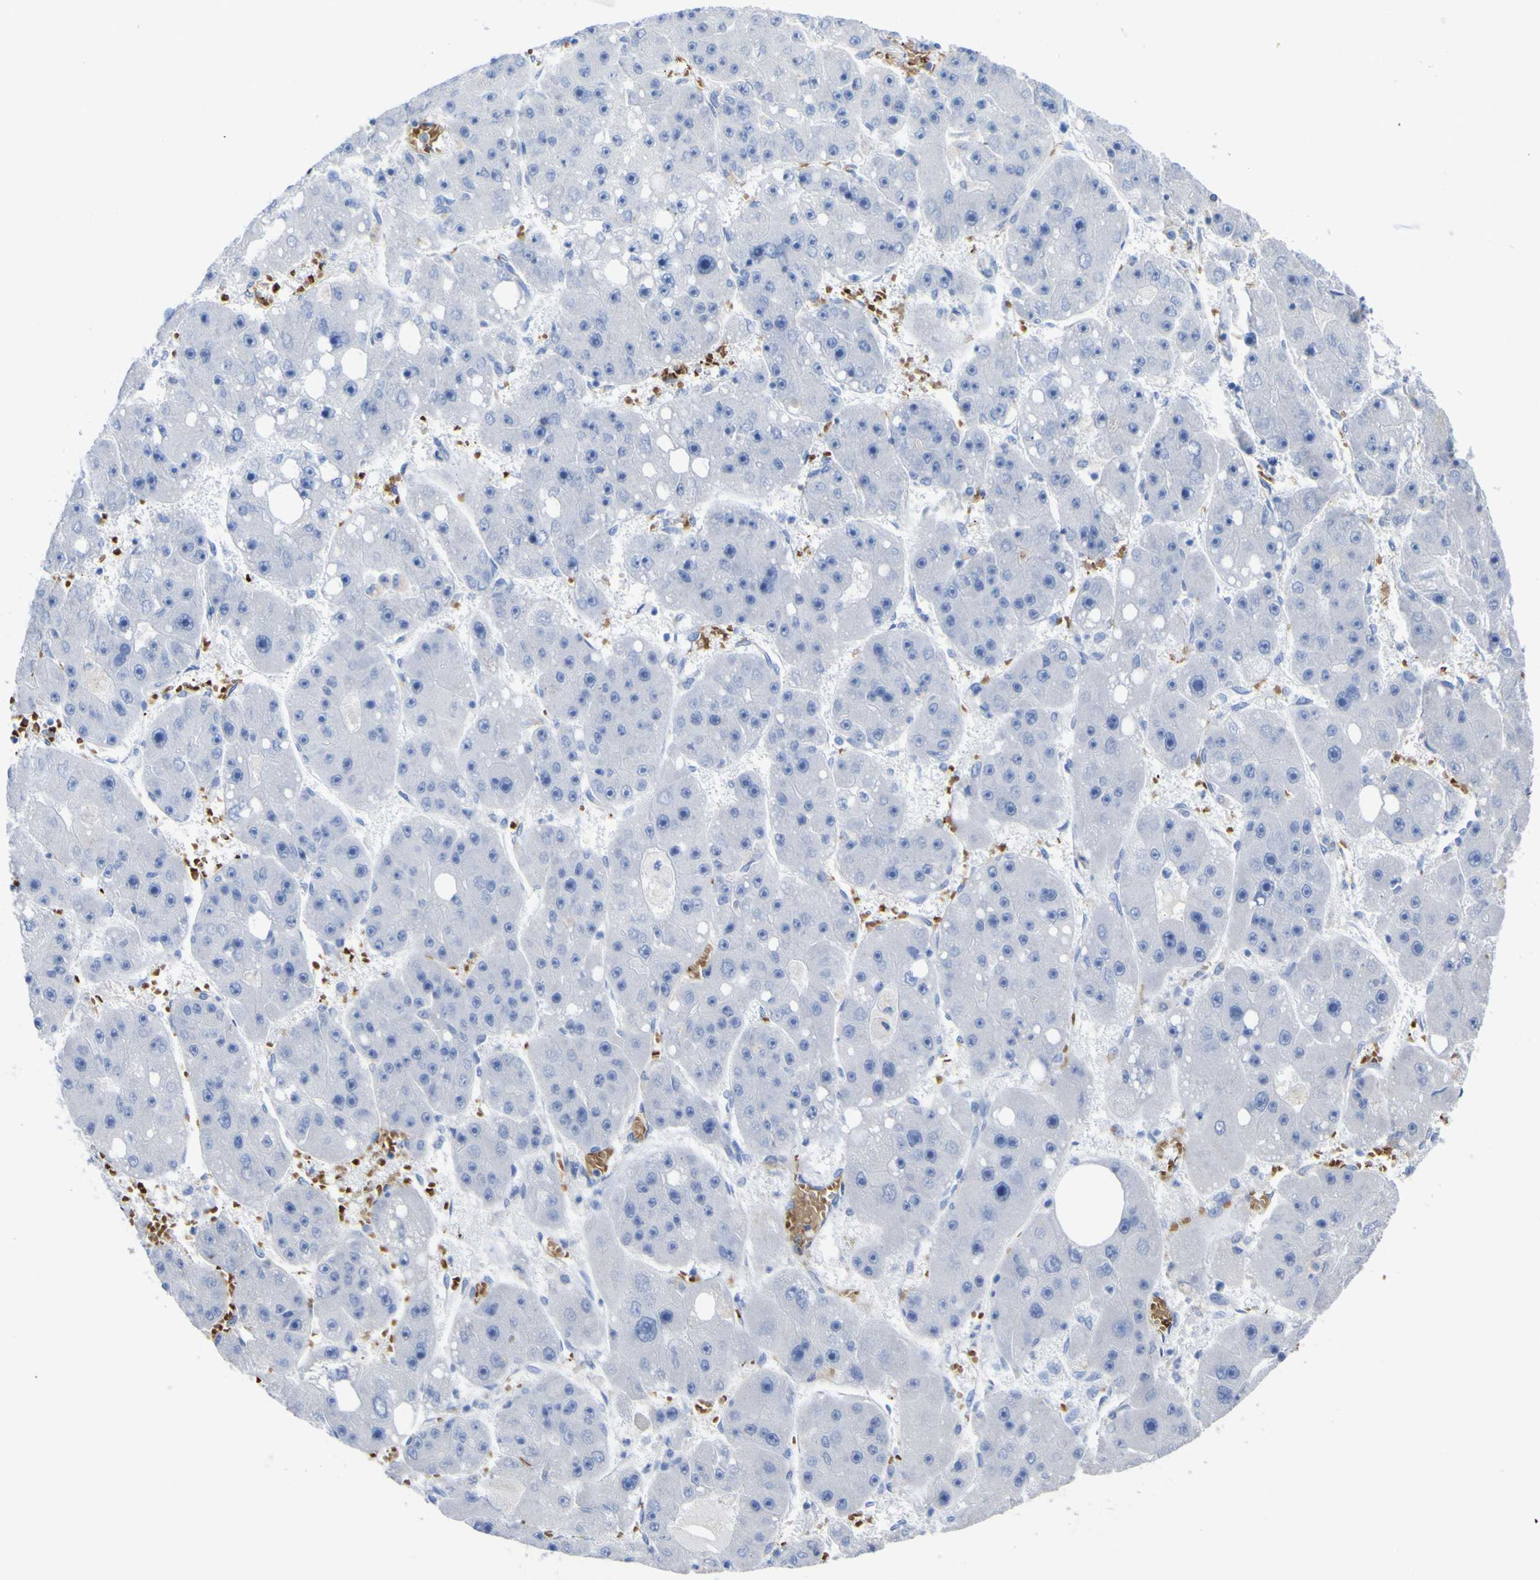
{"staining": {"intensity": "negative", "quantity": "none", "location": "none"}, "tissue": "liver cancer", "cell_type": "Tumor cells", "image_type": "cancer", "snomed": [{"axis": "morphology", "description": "Carcinoma, Hepatocellular, NOS"}, {"axis": "topography", "description": "Liver"}], "caption": "There is no significant expression in tumor cells of liver cancer. (Immunohistochemistry (ihc), brightfield microscopy, high magnification).", "gene": "GCM1", "patient": {"sex": "female", "age": 61}}